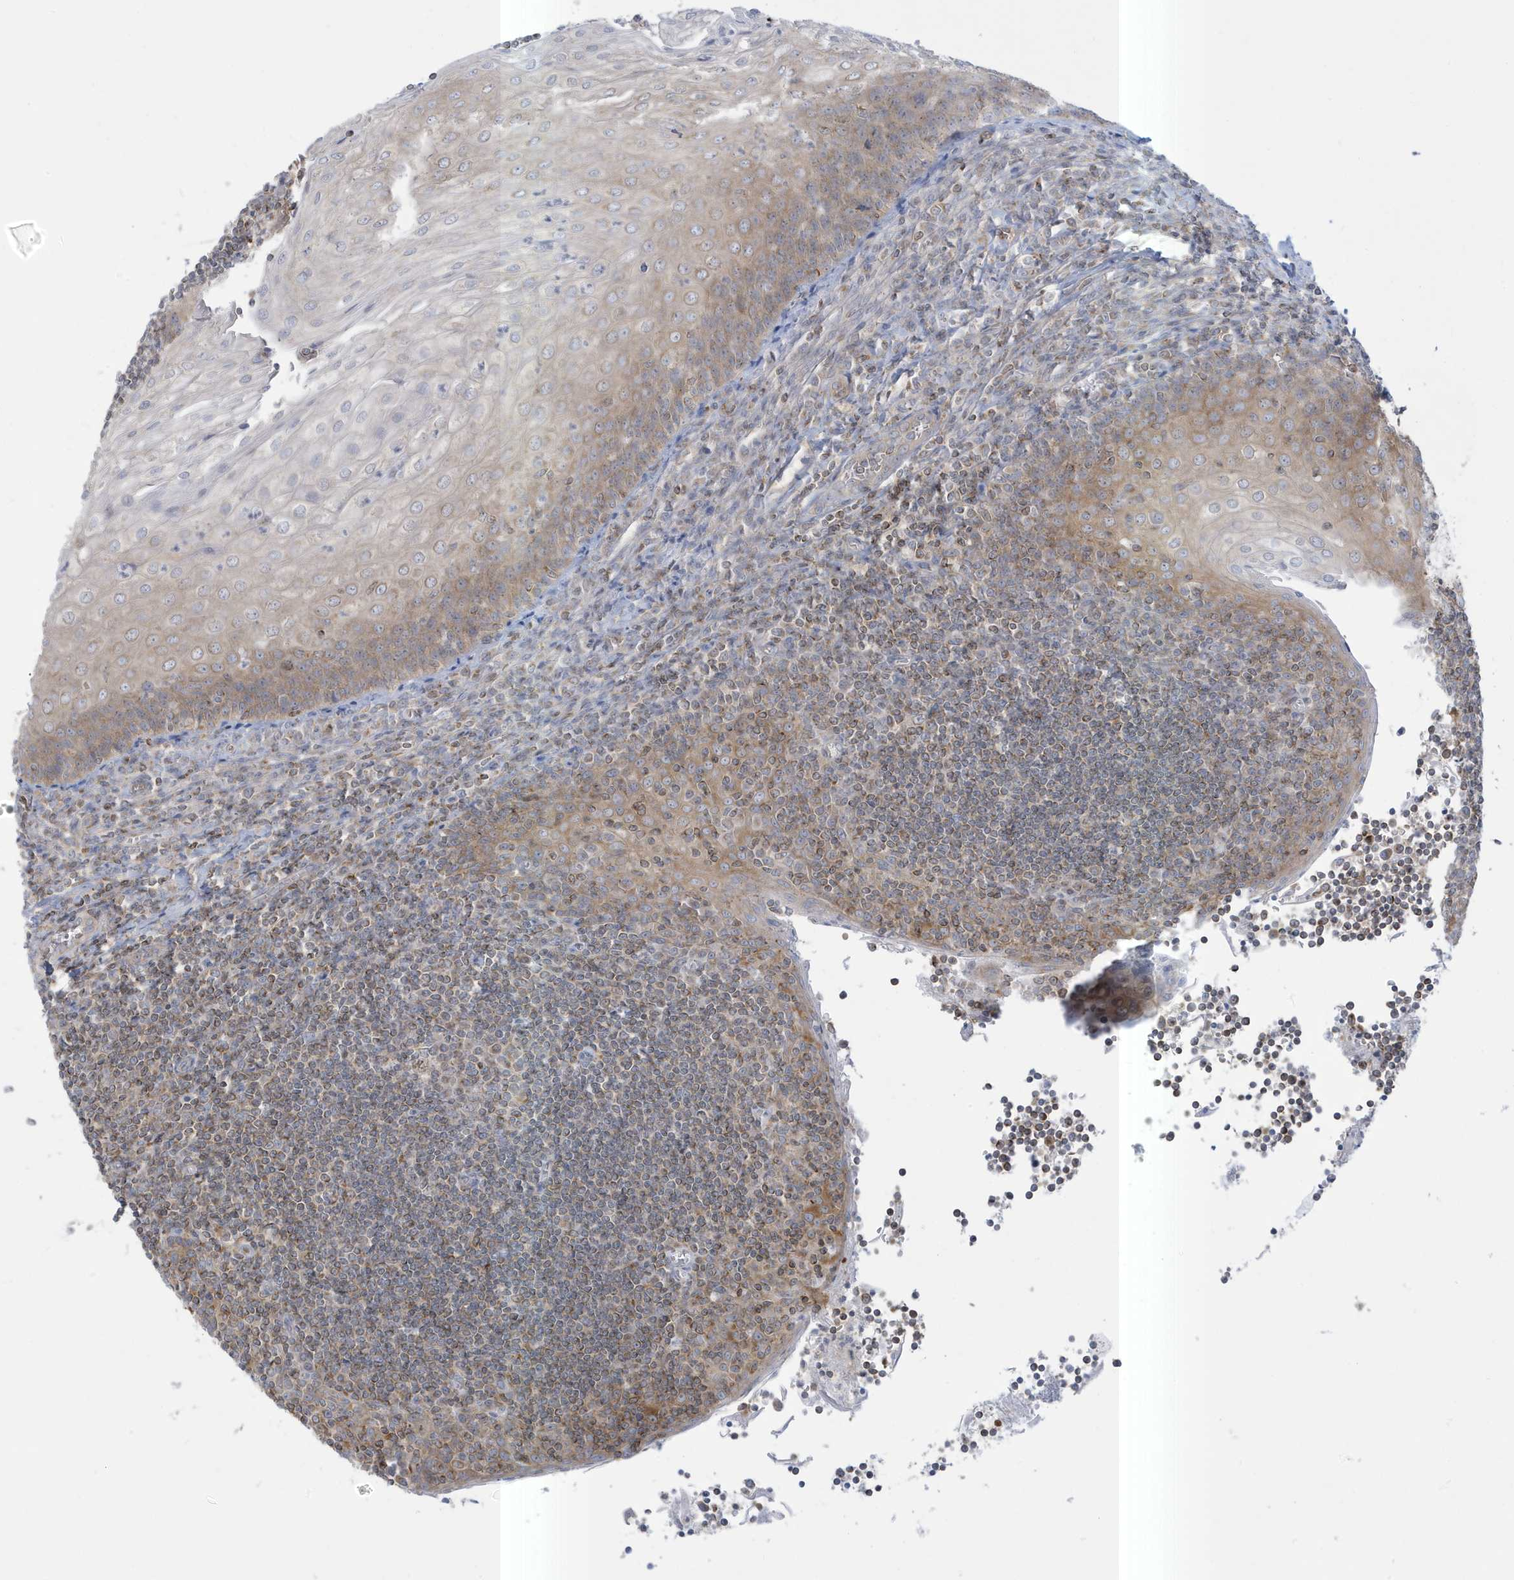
{"staining": {"intensity": "moderate", "quantity": "<25%", "location": "cytoplasmic/membranous"}, "tissue": "tonsil", "cell_type": "Germinal center cells", "image_type": "normal", "snomed": [{"axis": "morphology", "description": "Normal tissue, NOS"}, {"axis": "topography", "description": "Tonsil"}], "caption": "Unremarkable tonsil was stained to show a protein in brown. There is low levels of moderate cytoplasmic/membranous expression in approximately <25% of germinal center cells. (IHC, brightfield microscopy, high magnification).", "gene": "SLAMF9", "patient": {"sex": "male", "age": 27}}